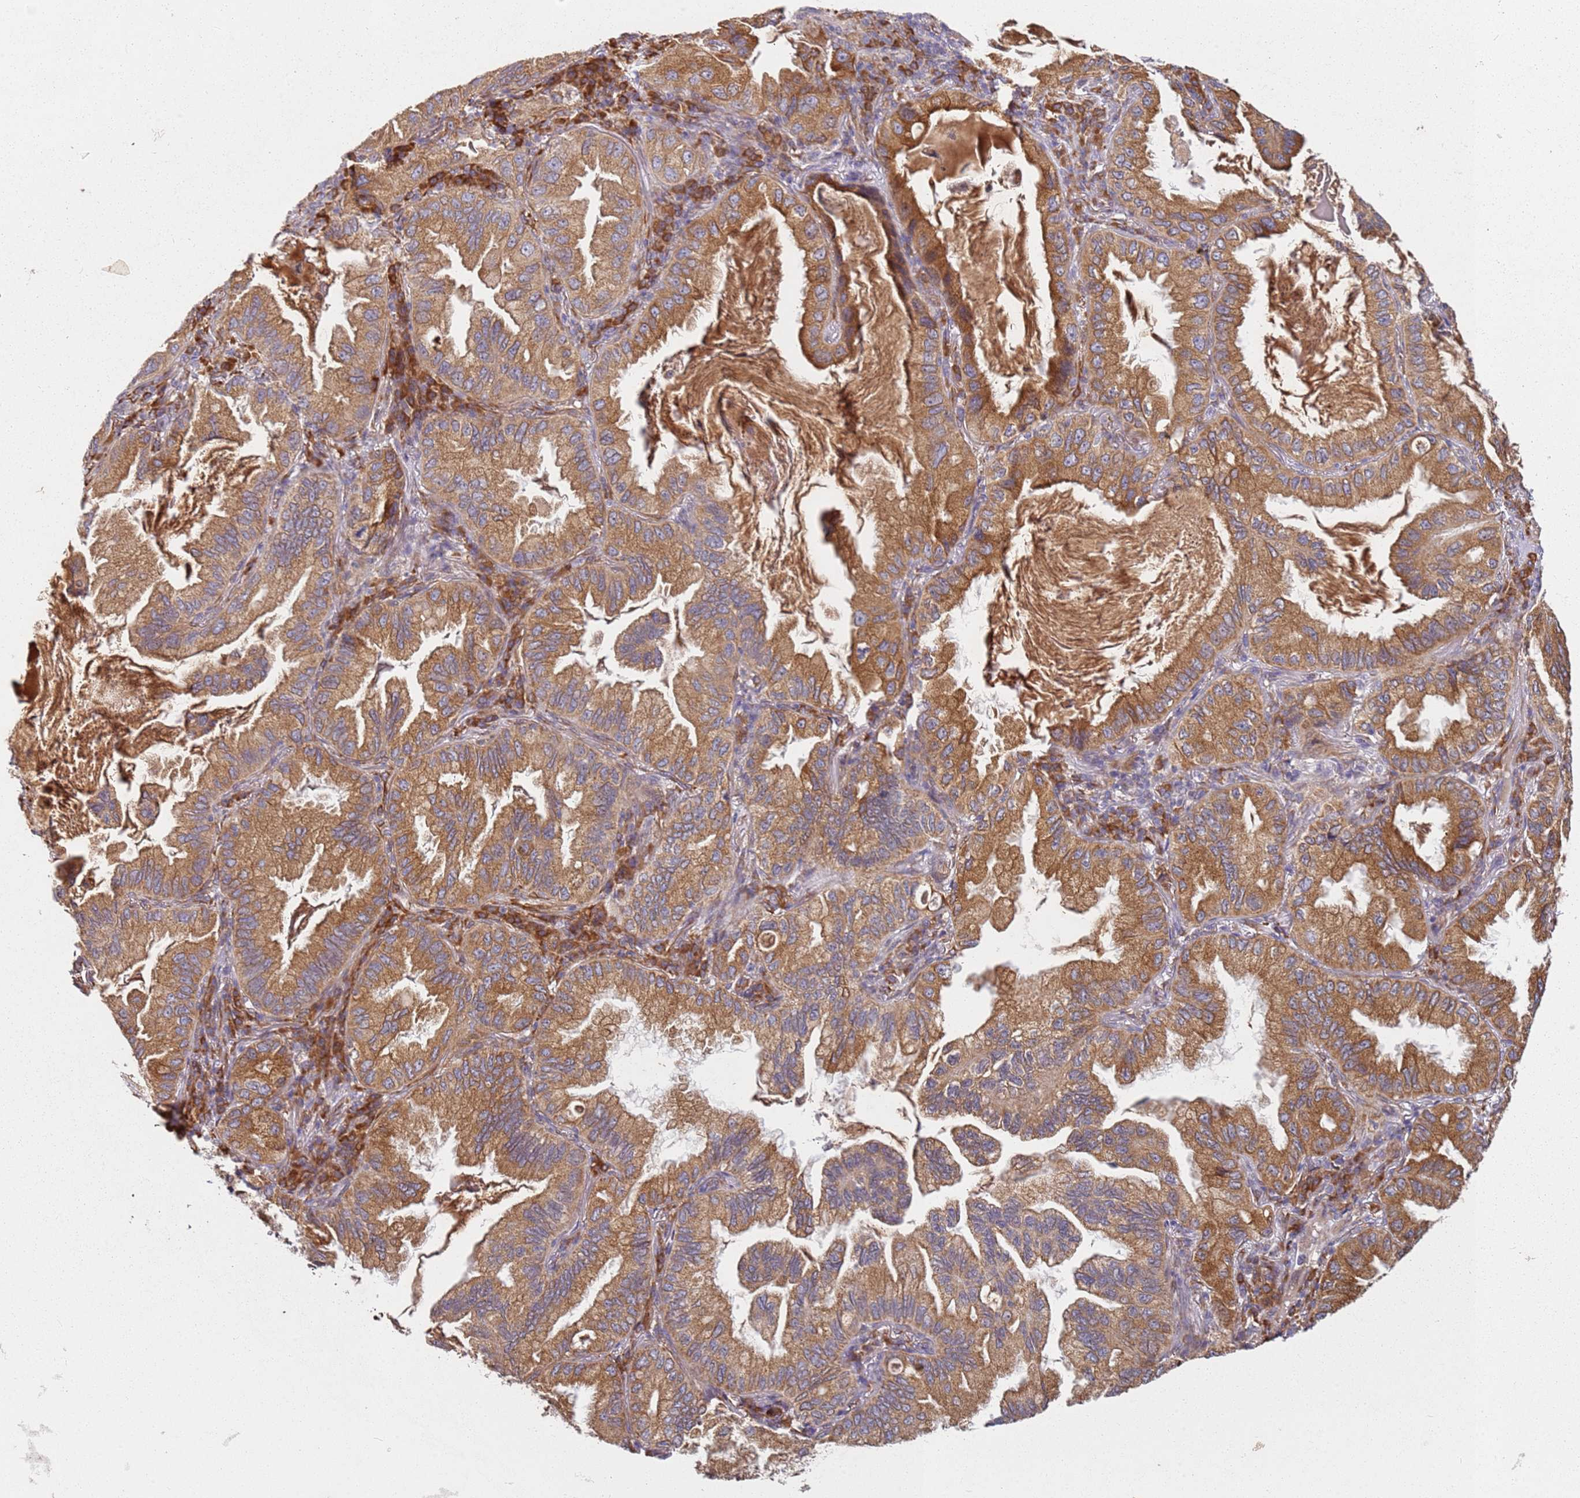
{"staining": {"intensity": "moderate", "quantity": ">75%", "location": "cytoplasmic/membranous"}, "tissue": "lung cancer", "cell_type": "Tumor cells", "image_type": "cancer", "snomed": [{"axis": "morphology", "description": "Adenocarcinoma, NOS"}, {"axis": "topography", "description": "Lung"}], "caption": "Immunohistochemistry (IHC) staining of adenocarcinoma (lung), which demonstrates medium levels of moderate cytoplasmic/membranous expression in approximately >75% of tumor cells indicating moderate cytoplasmic/membranous protein staining. The staining was performed using DAB (3,3'-diaminobenzidine) (brown) for protein detection and nuclei were counterstained in hematoxylin (blue).", "gene": "ARFRP1", "patient": {"sex": "female", "age": 69}}